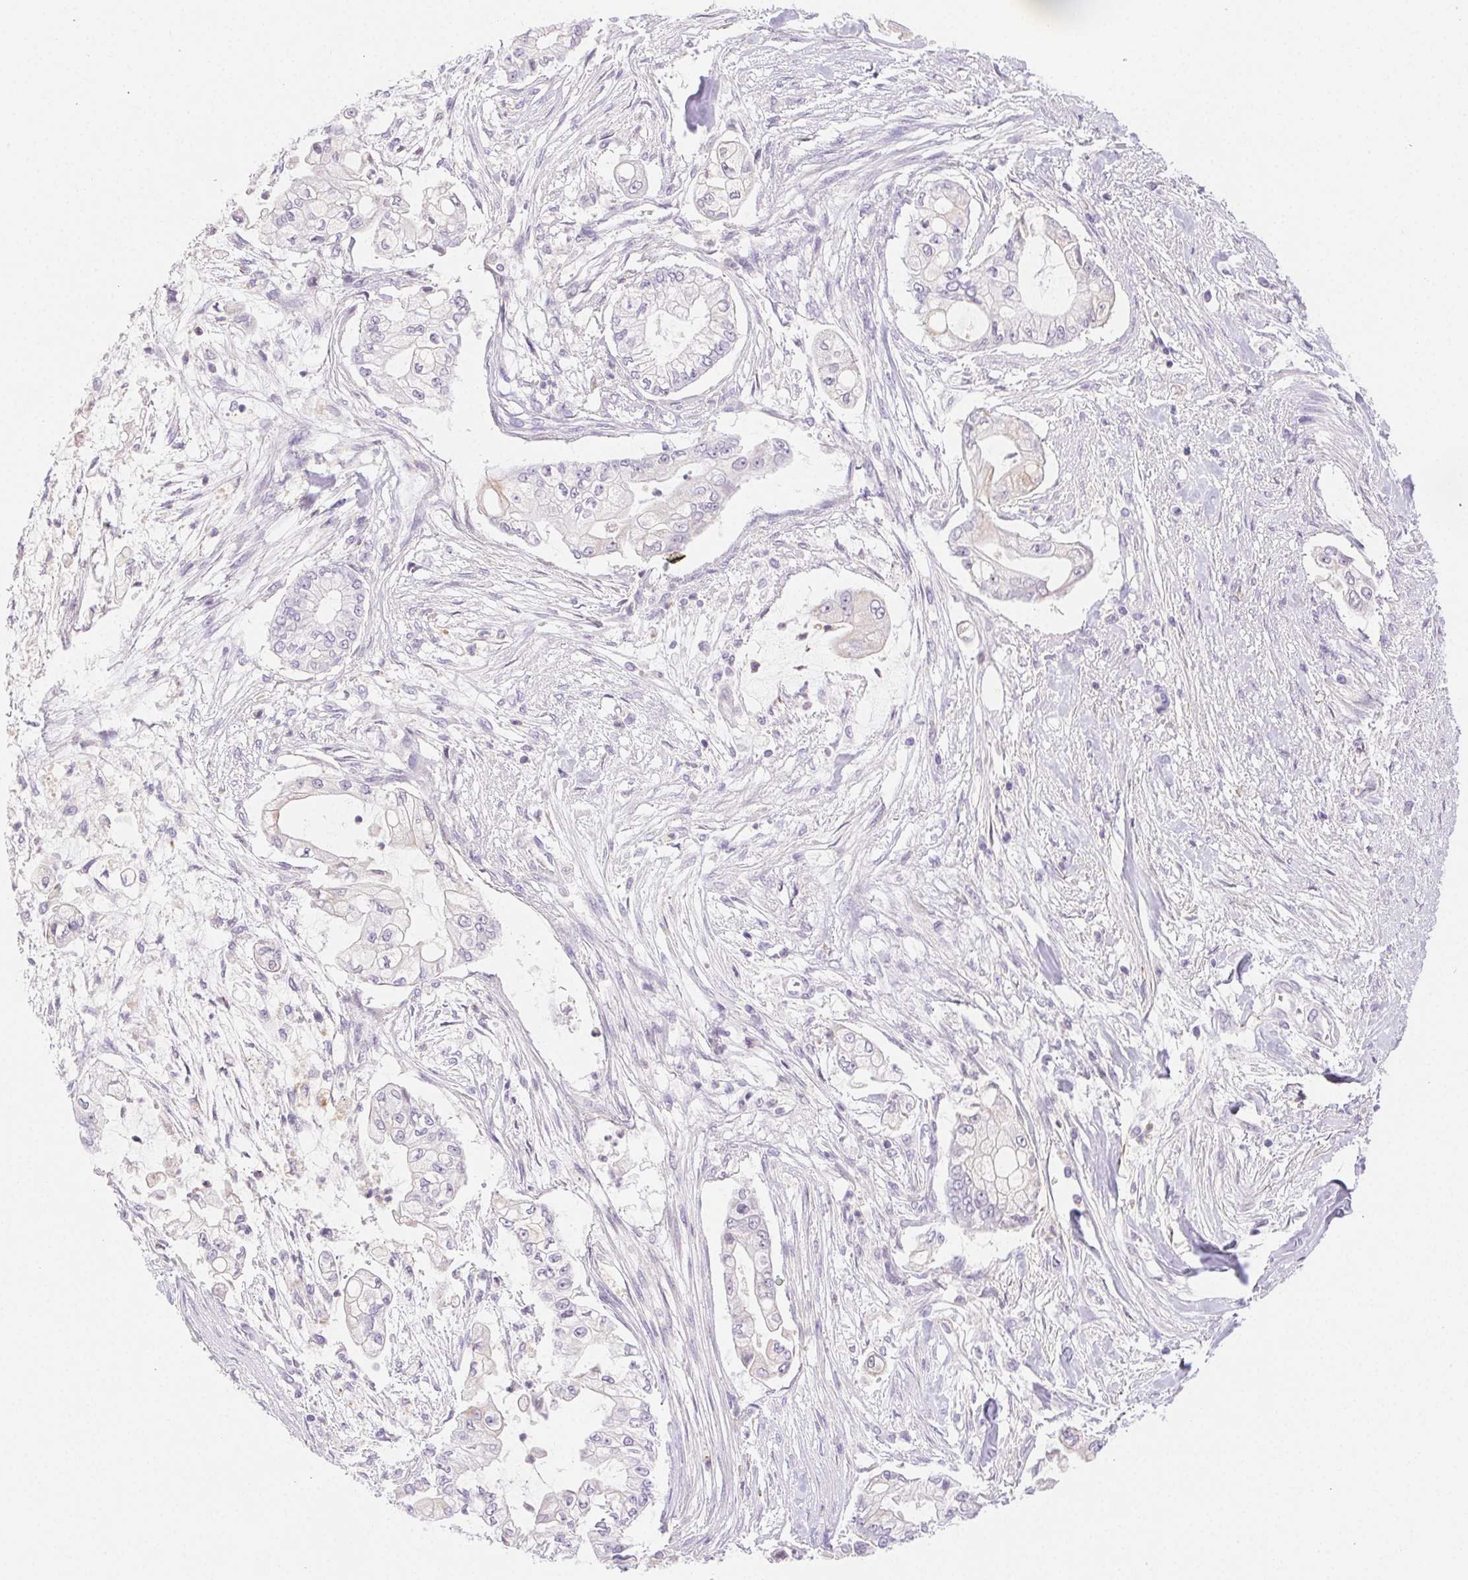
{"staining": {"intensity": "negative", "quantity": "none", "location": "none"}, "tissue": "pancreatic cancer", "cell_type": "Tumor cells", "image_type": "cancer", "snomed": [{"axis": "morphology", "description": "Adenocarcinoma, NOS"}, {"axis": "topography", "description": "Pancreas"}], "caption": "Tumor cells are negative for protein expression in human pancreatic cancer. (Immunohistochemistry, brightfield microscopy, high magnification).", "gene": "FGA", "patient": {"sex": "female", "age": 69}}